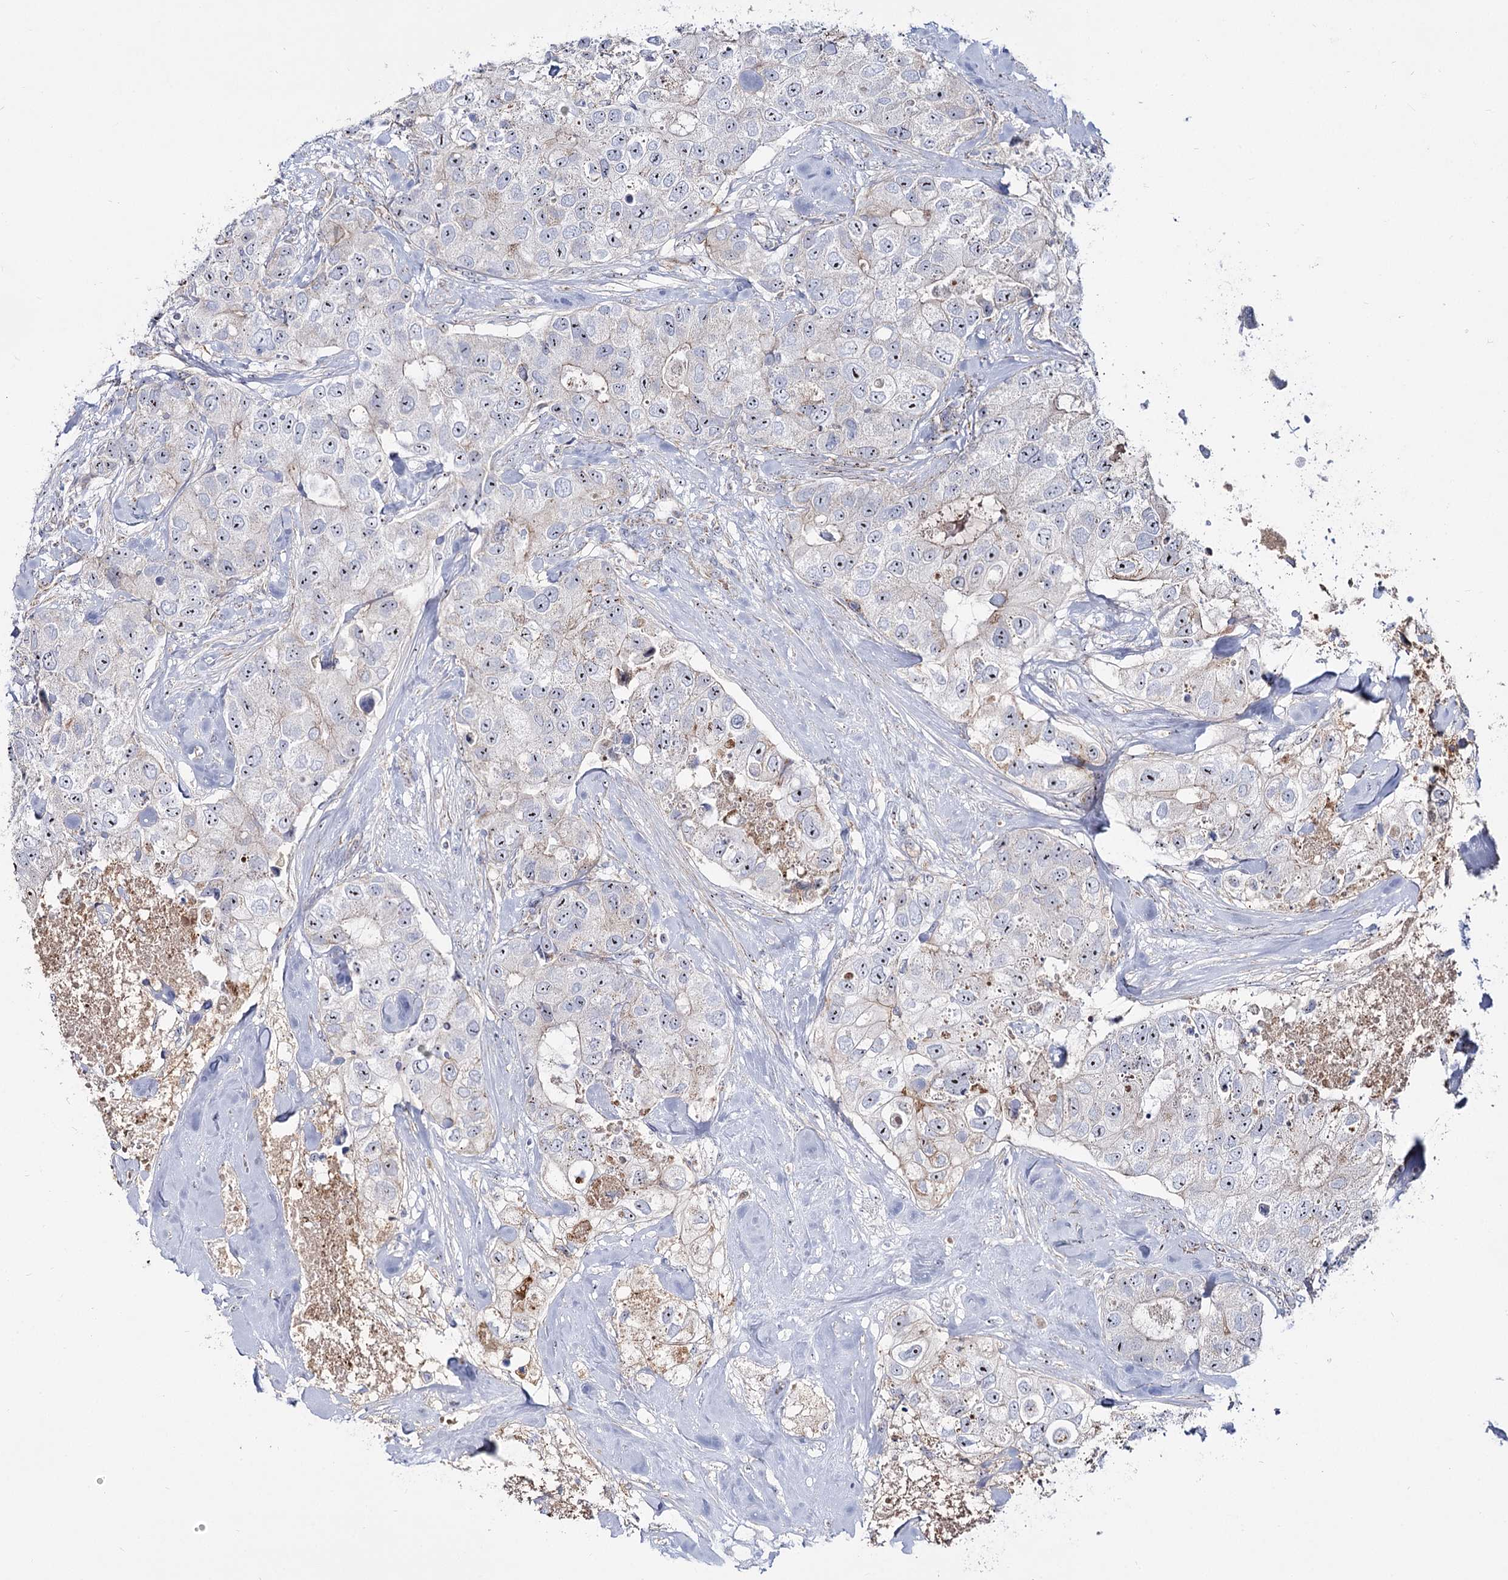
{"staining": {"intensity": "moderate", "quantity": "25%-75%", "location": "nuclear"}, "tissue": "breast cancer", "cell_type": "Tumor cells", "image_type": "cancer", "snomed": [{"axis": "morphology", "description": "Duct carcinoma"}, {"axis": "topography", "description": "Breast"}], "caption": "High-power microscopy captured an IHC photomicrograph of breast cancer, revealing moderate nuclear staining in approximately 25%-75% of tumor cells.", "gene": "SUOX", "patient": {"sex": "female", "age": 62}}